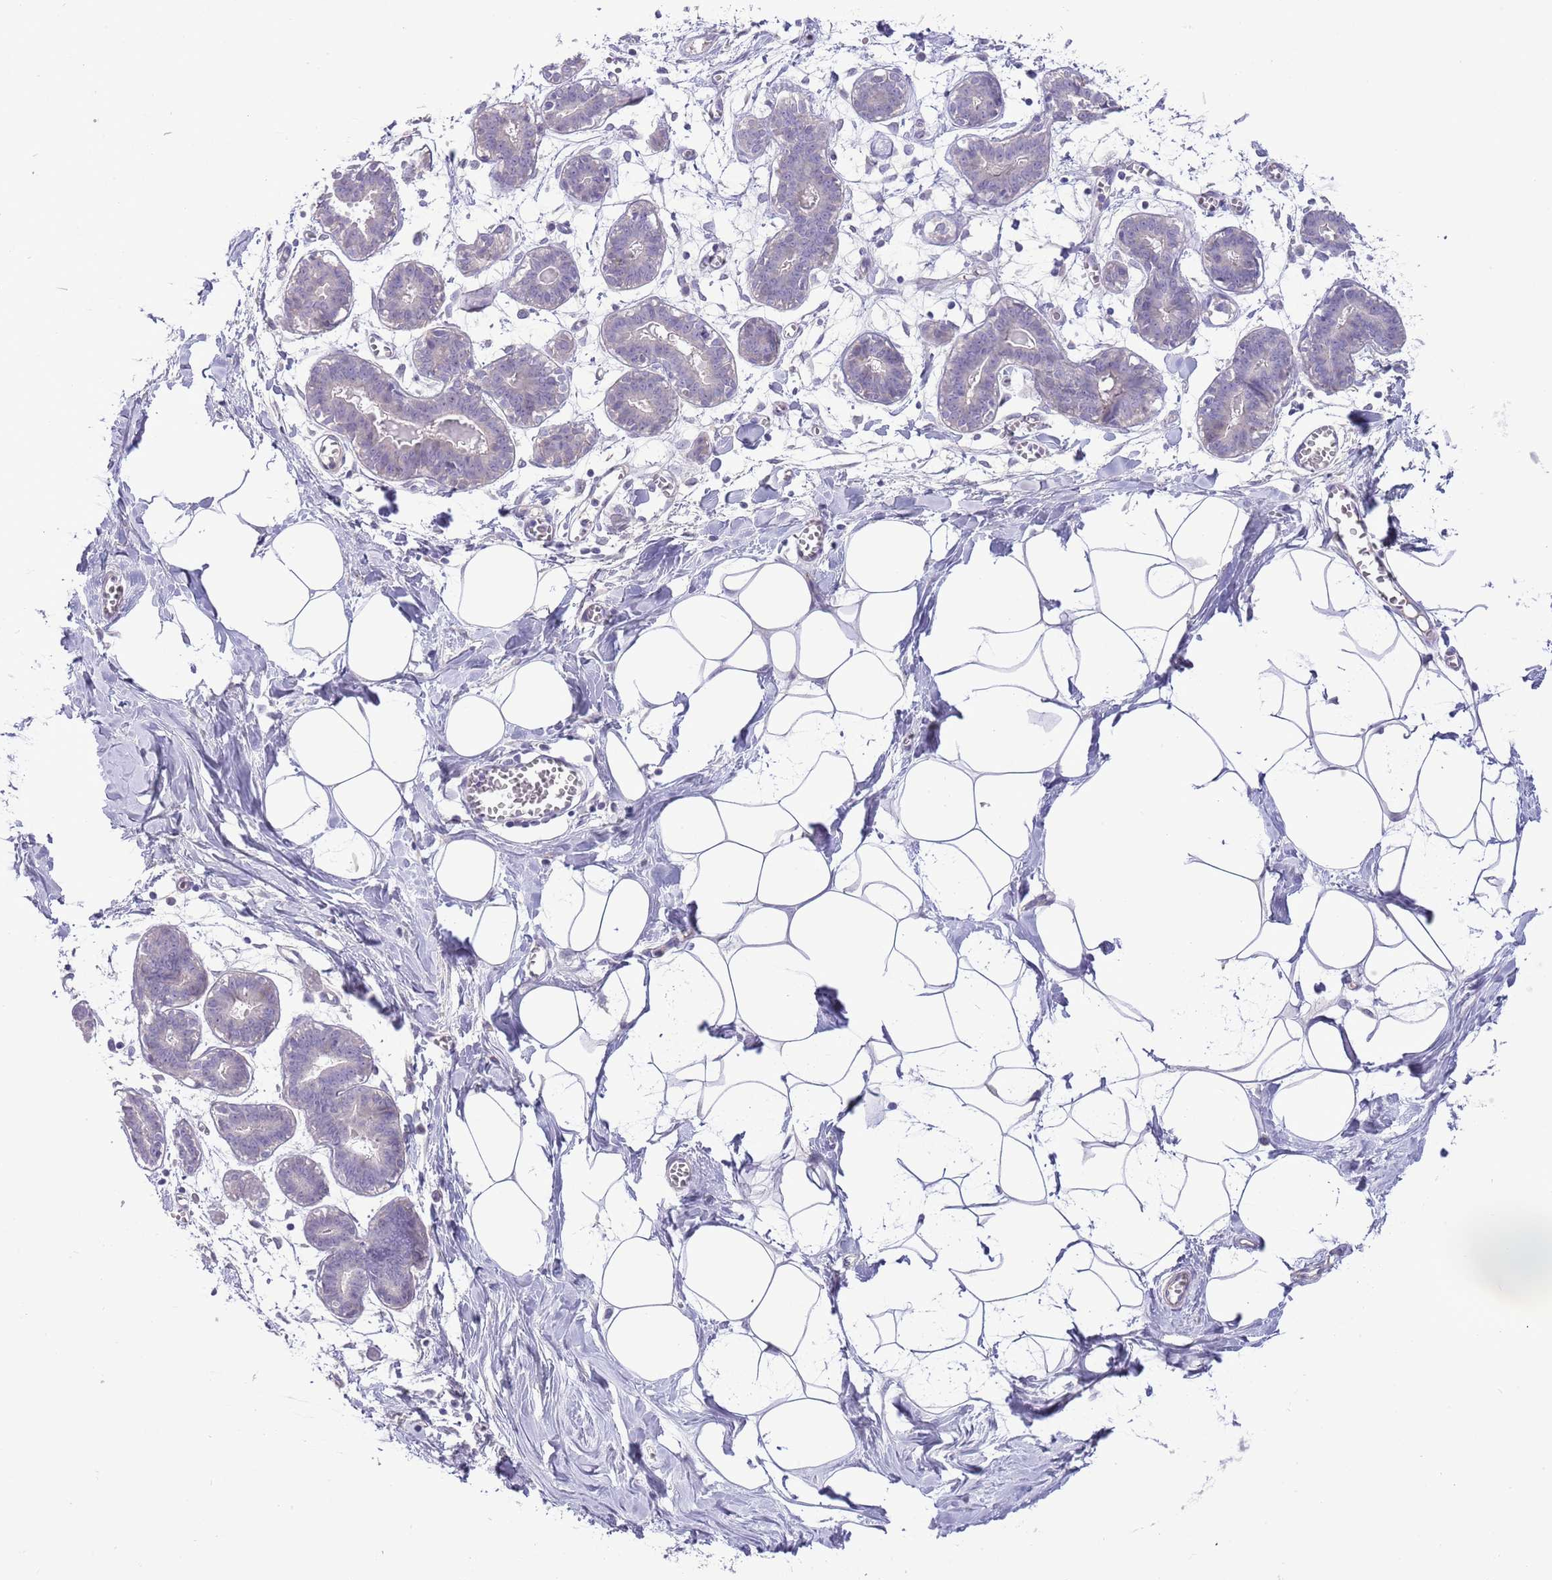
{"staining": {"intensity": "negative", "quantity": "none", "location": "none"}, "tissue": "breast", "cell_type": "Adipocytes", "image_type": "normal", "snomed": [{"axis": "morphology", "description": "Normal tissue, NOS"}, {"axis": "topography", "description": "Breast"}], "caption": "DAB immunohistochemical staining of normal breast demonstrates no significant positivity in adipocytes. Nuclei are stained in blue.", "gene": "FBRSL1", "patient": {"sex": "female", "age": 27}}